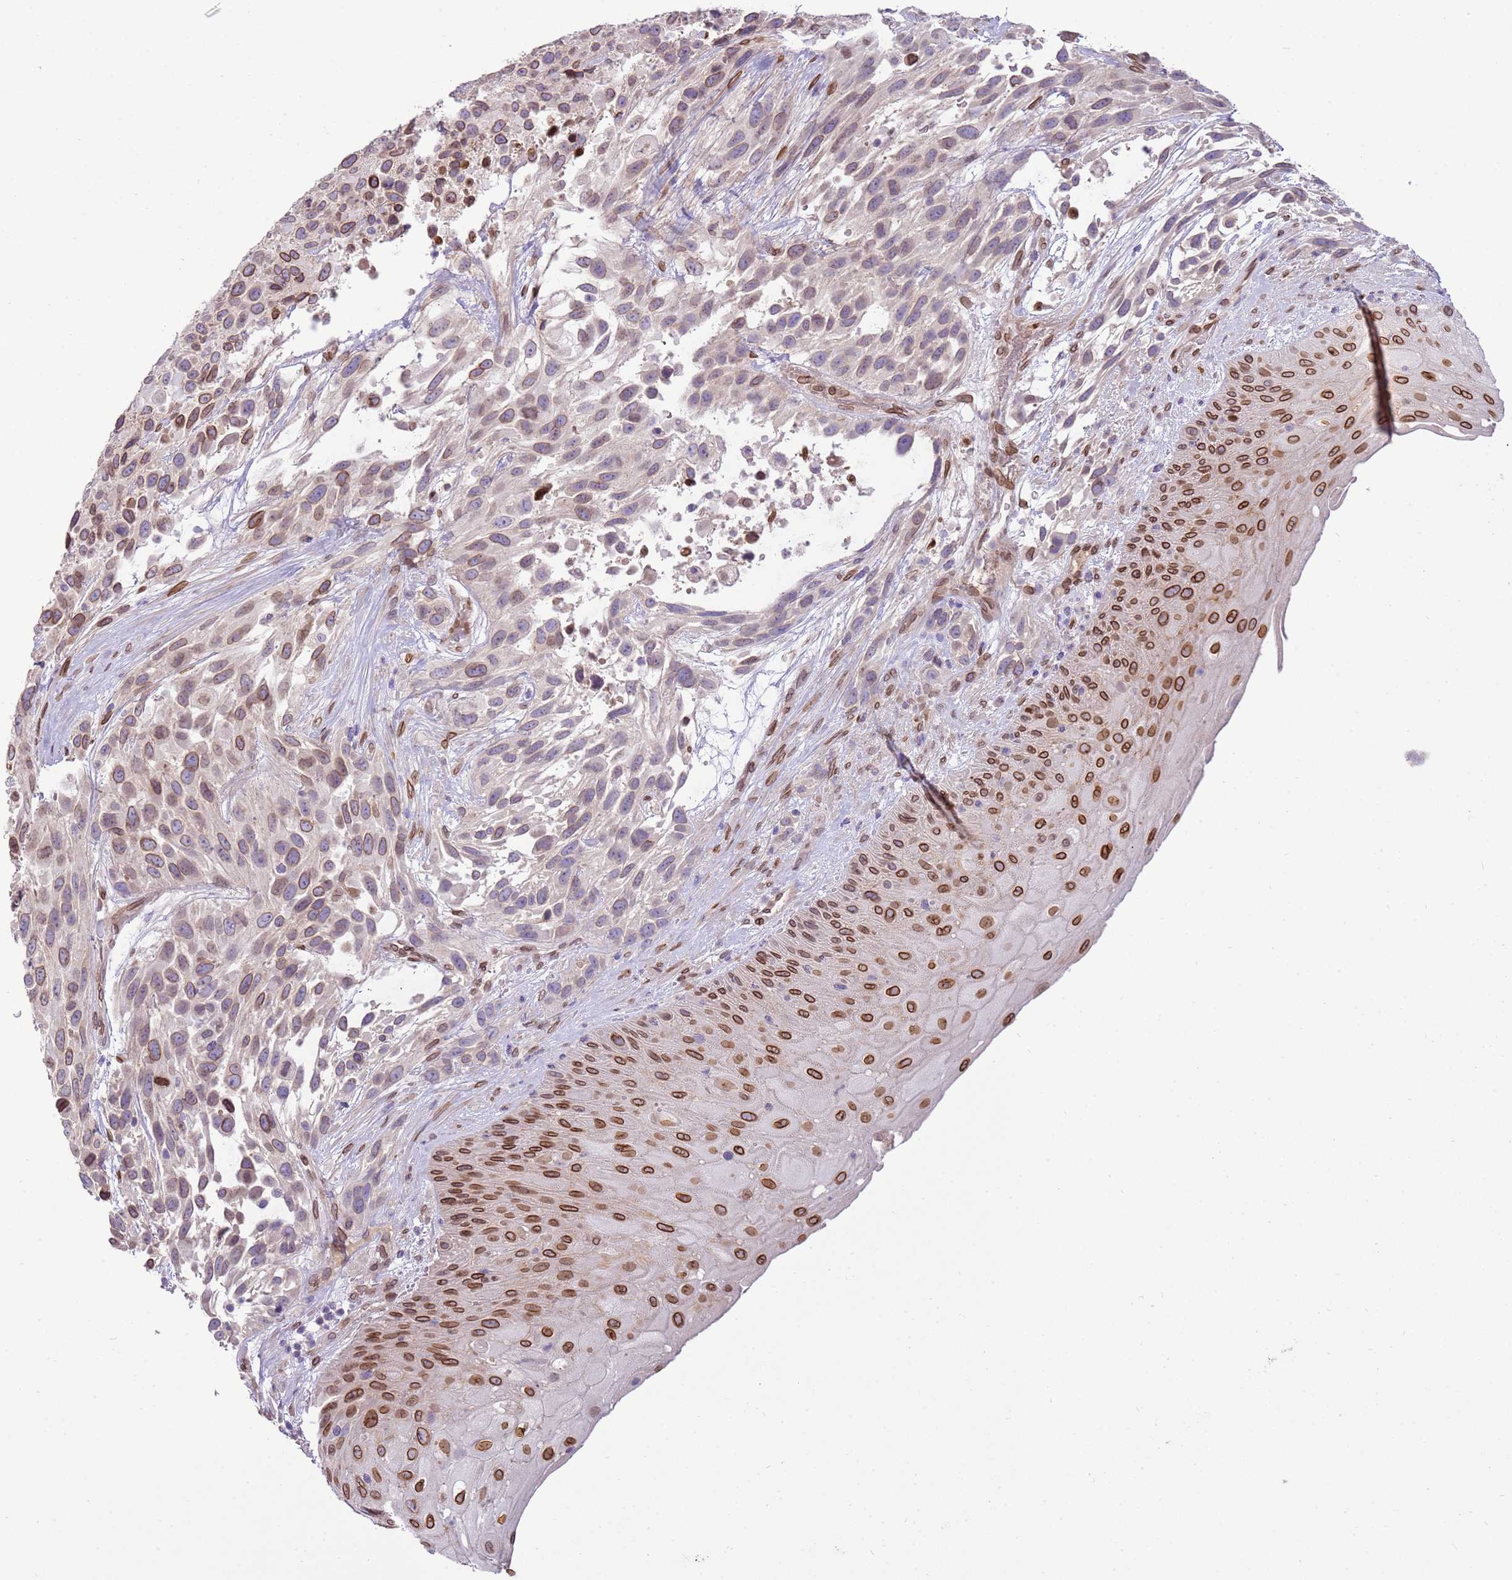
{"staining": {"intensity": "moderate", "quantity": "<25%", "location": "cytoplasmic/membranous,nuclear"}, "tissue": "urothelial cancer", "cell_type": "Tumor cells", "image_type": "cancer", "snomed": [{"axis": "morphology", "description": "Urothelial carcinoma, High grade"}, {"axis": "topography", "description": "Urinary bladder"}], "caption": "The image exhibits a brown stain indicating the presence of a protein in the cytoplasmic/membranous and nuclear of tumor cells in high-grade urothelial carcinoma. The protein of interest is shown in brown color, while the nuclei are stained blue.", "gene": "TMEM47", "patient": {"sex": "female", "age": 70}}